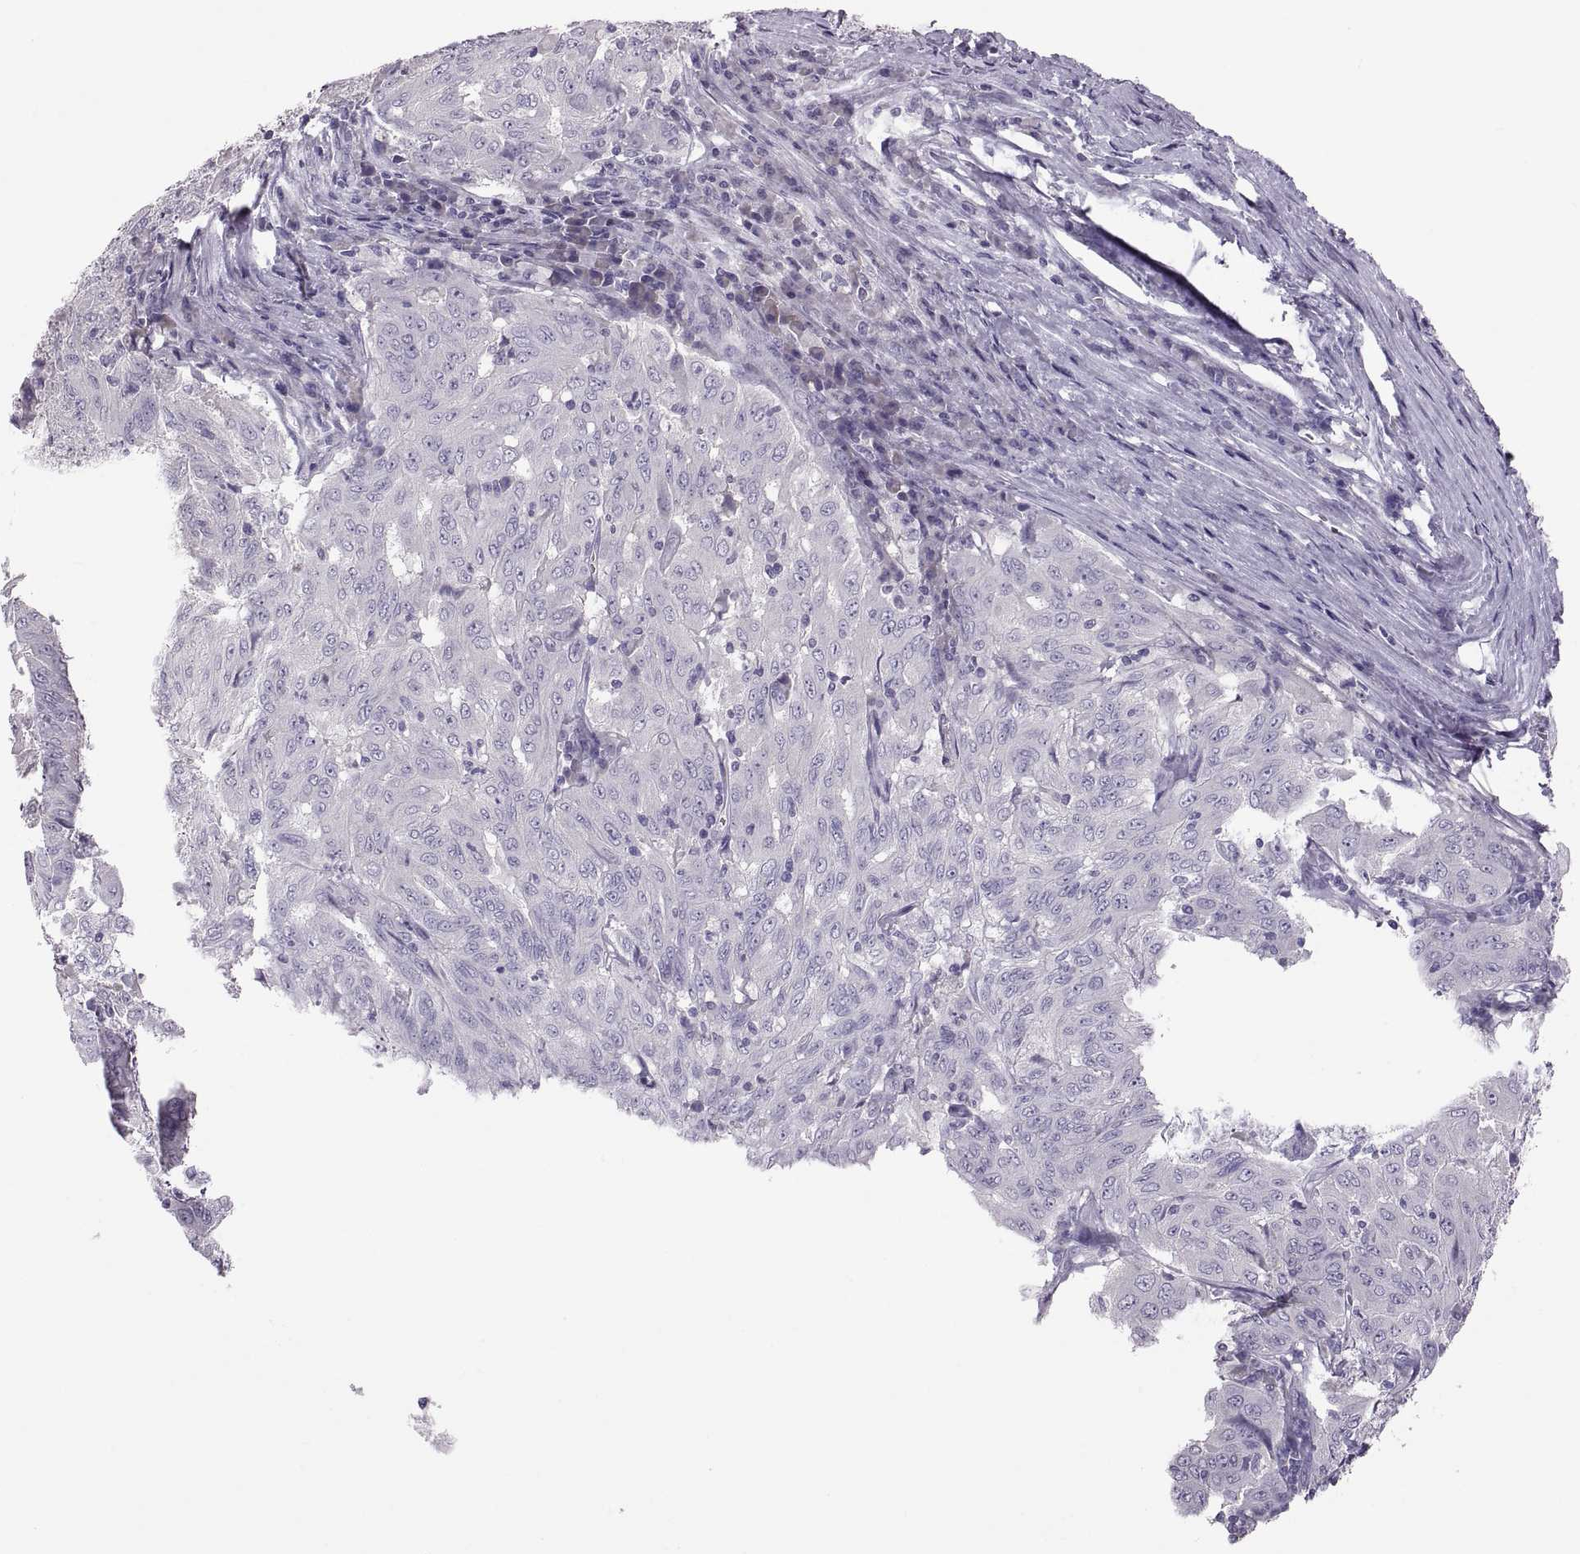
{"staining": {"intensity": "negative", "quantity": "none", "location": "none"}, "tissue": "pancreatic cancer", "cell_type": "Tumor cells", "image_type": "cancer", "snomed": [{"axis": "morphology", "description": "Adenocarcinoma, NOS"}, {"axis": "topography", "description": "Pancreas"}], "caption": "Immunohistochemistry (IHC) histopathology image of neoplastic tissue: human adenocarcinoma (pancreatic) stained with DAB exhibits no significant protein staining in tumor cells.", "gene": "TBX19", "patient": {"sex": "male", "age": 63}}